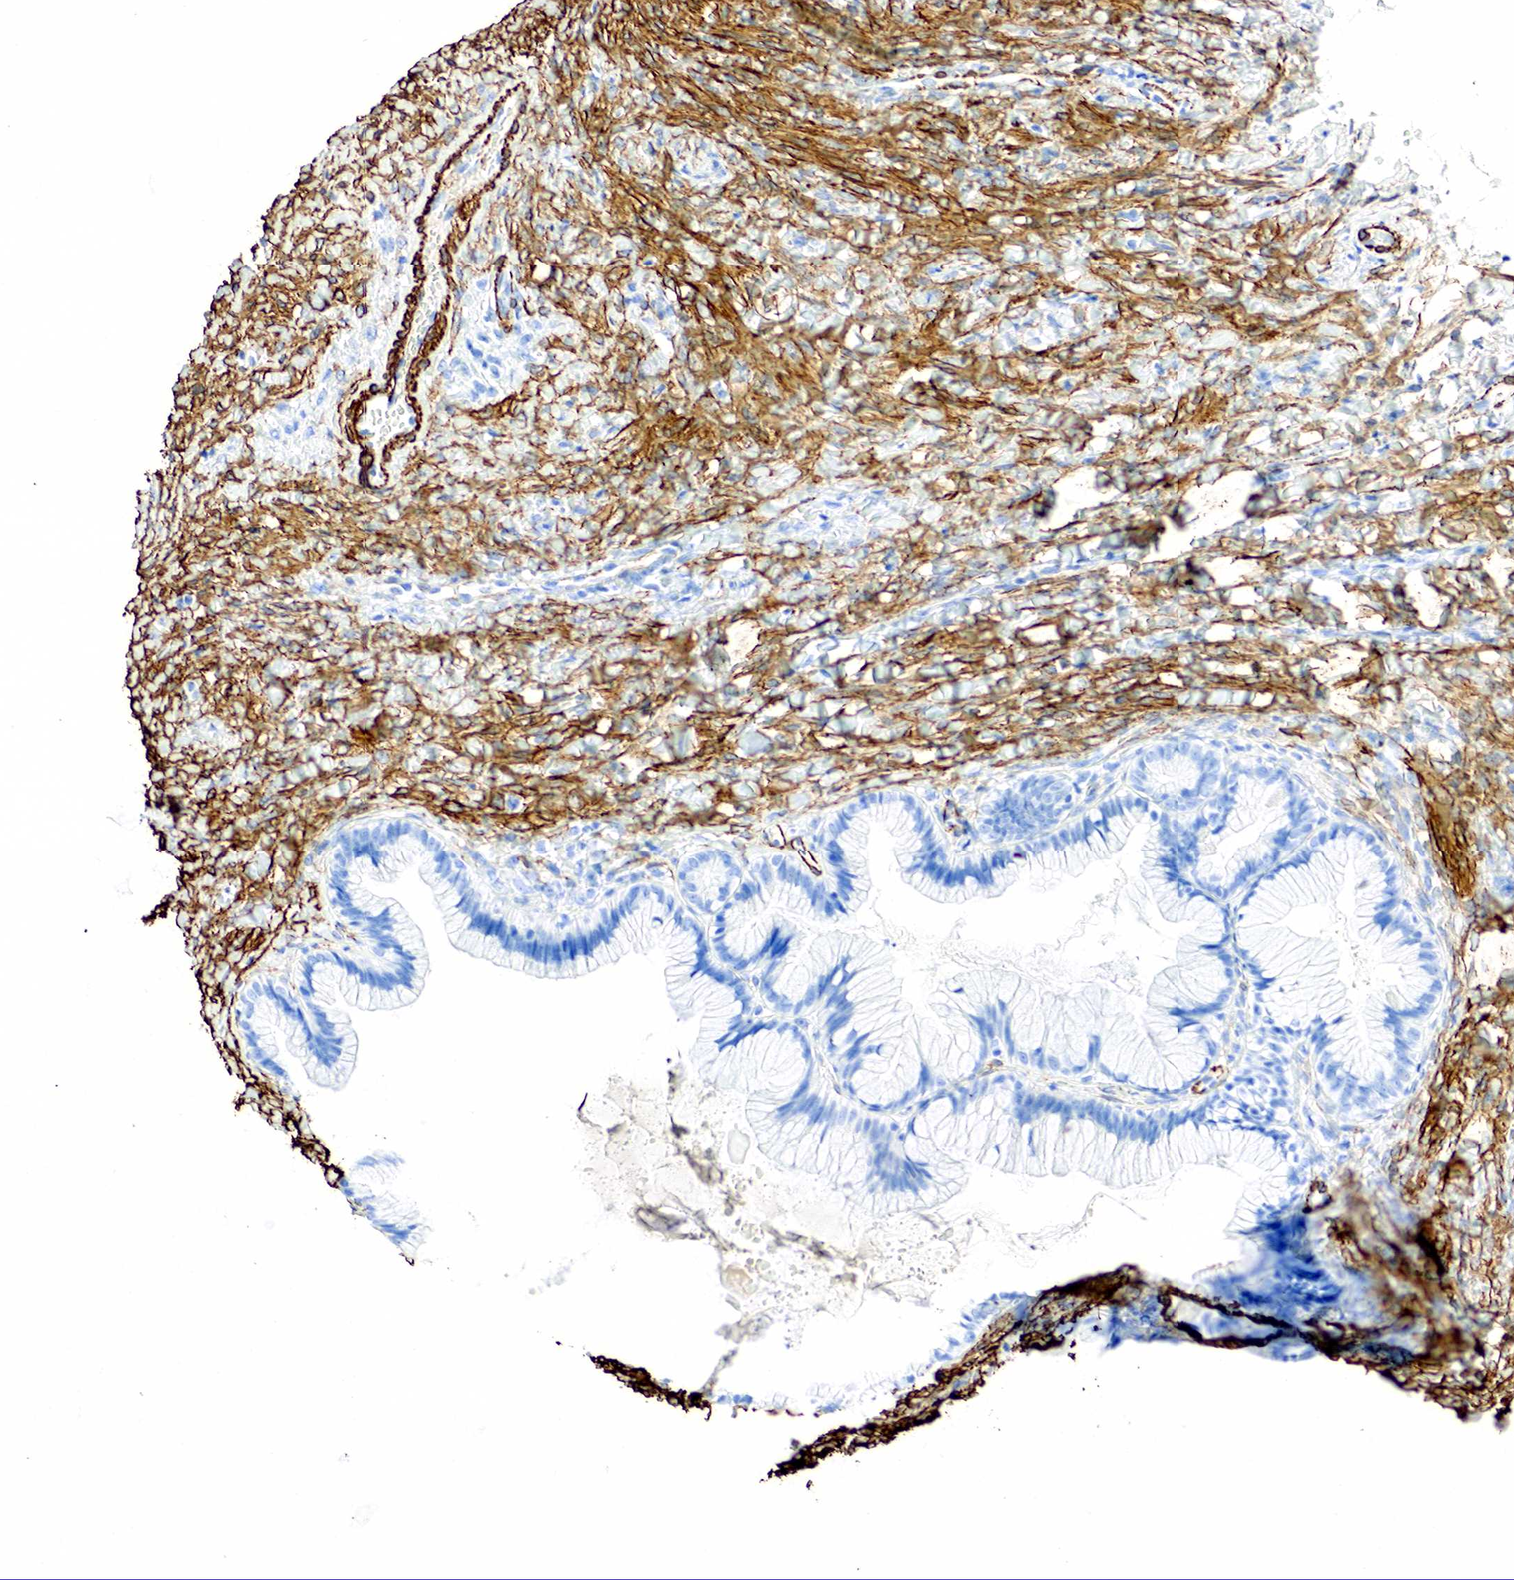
{"staining": {"intensity": "negative", "quantity": "none", "location": "none"}, "tissue": "ovarian cancer", "cell_type": "Tumor cells", "image_type": "cancer", "snomed": [{"axis": "morphology", "description": "Cystadenocarcinoma, mucinous, NOS"}, {"axis": "topography", "description": "Ovary"}], "caption": "Immunohistochemical staining of ovarian cancer (mucinous cystadenocarcinoma) demonstrates no significant positivity in tumor cells.", "gene": "ACTA1", "patient": {"sex": "female", "age": 41}}